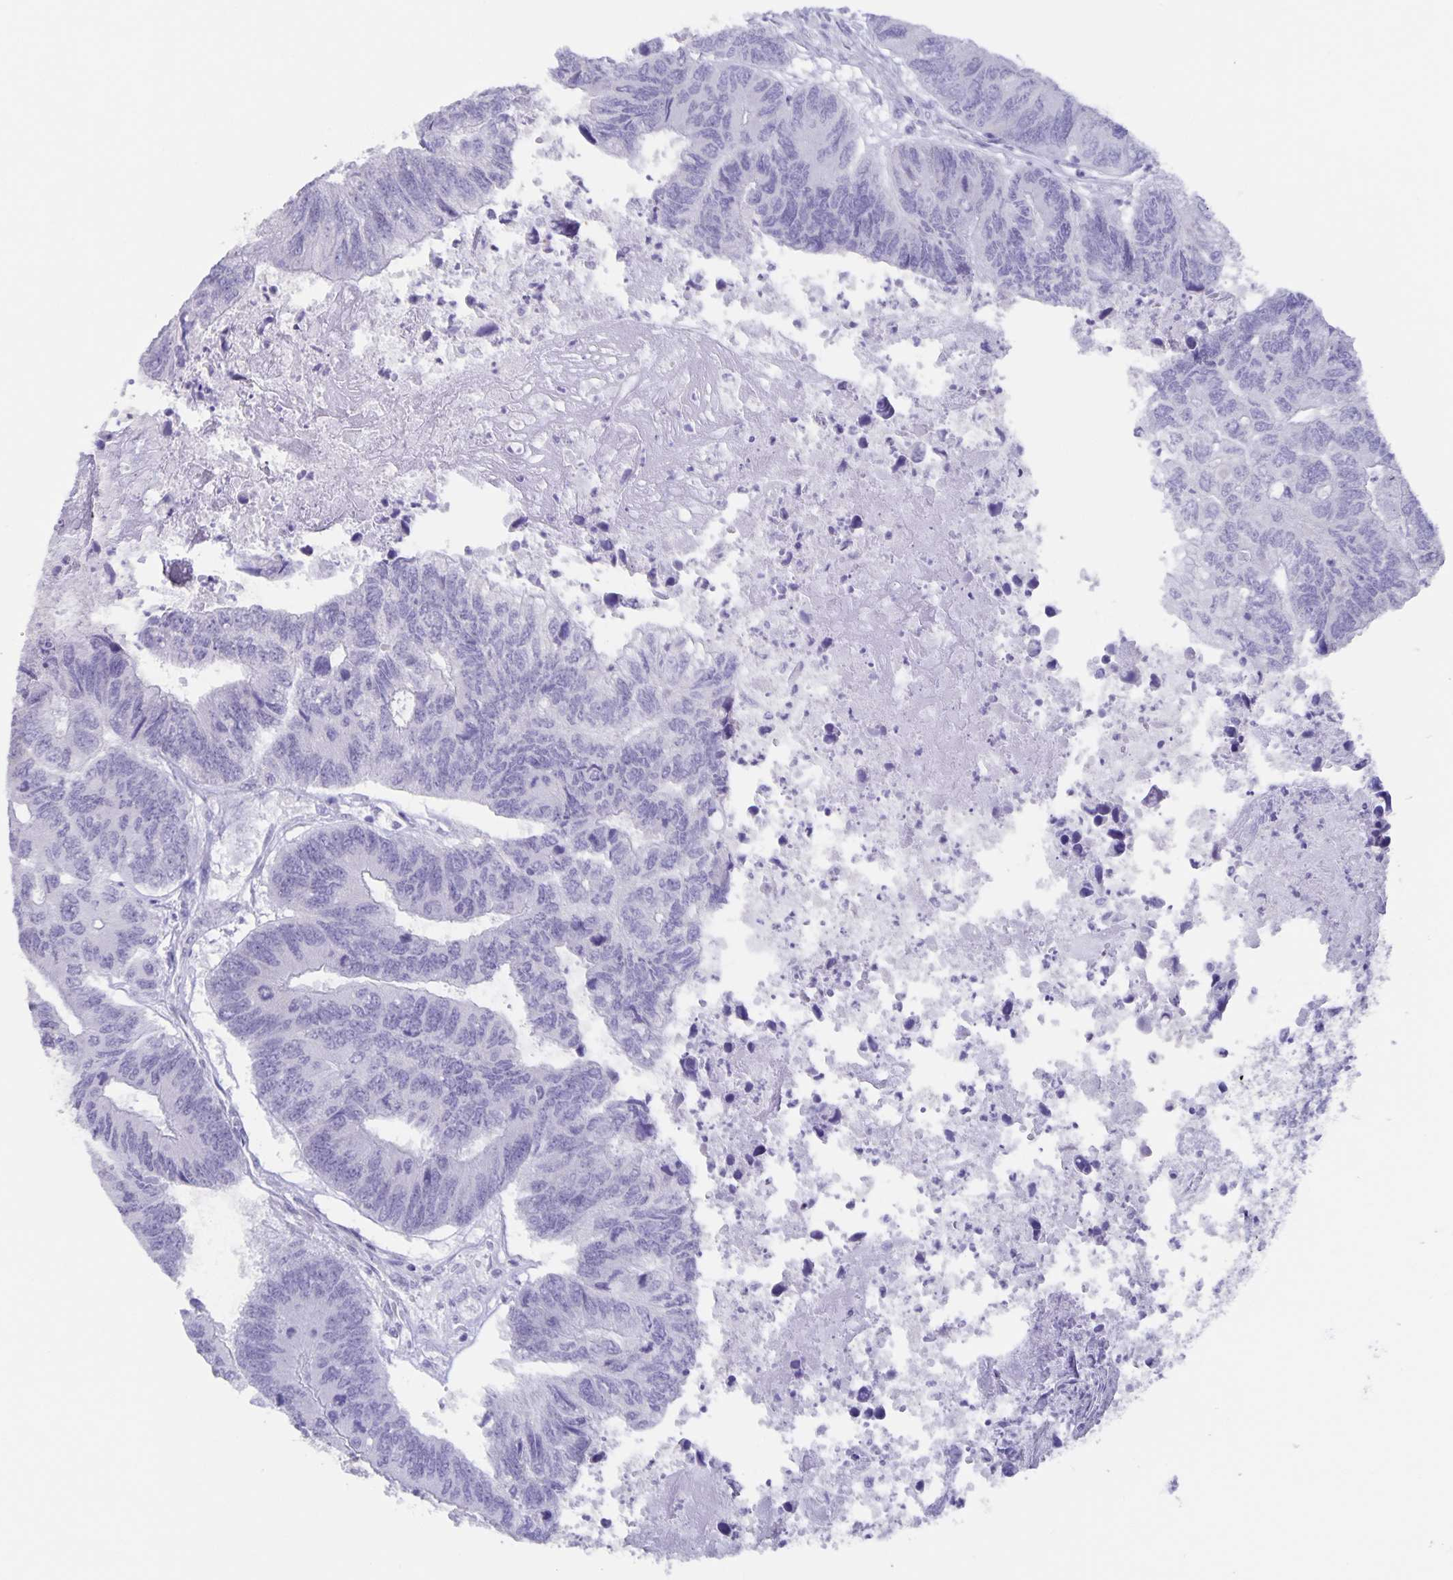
{"staining": {"intensity": "negative", "quantity": "none", "location": "none"}, "tissue": "colorectal cancer", "cell_type": "Tumor cells", "image_type": "cancer", "snomed": [{"axis": "morphology", "description": "Adenocarcinoma, NOS"}, {"axis": "topography", "description": "Colon"}], "caption": "Tumor cells show no significant protein staining in colorectal cancer. (Brightfield microscopy of DAB (3,3'-diaminobenzidine) immunohistochemistry at high magnification).", "gene": "AQP4", "patient": {"sex": "female", "age": 67}}